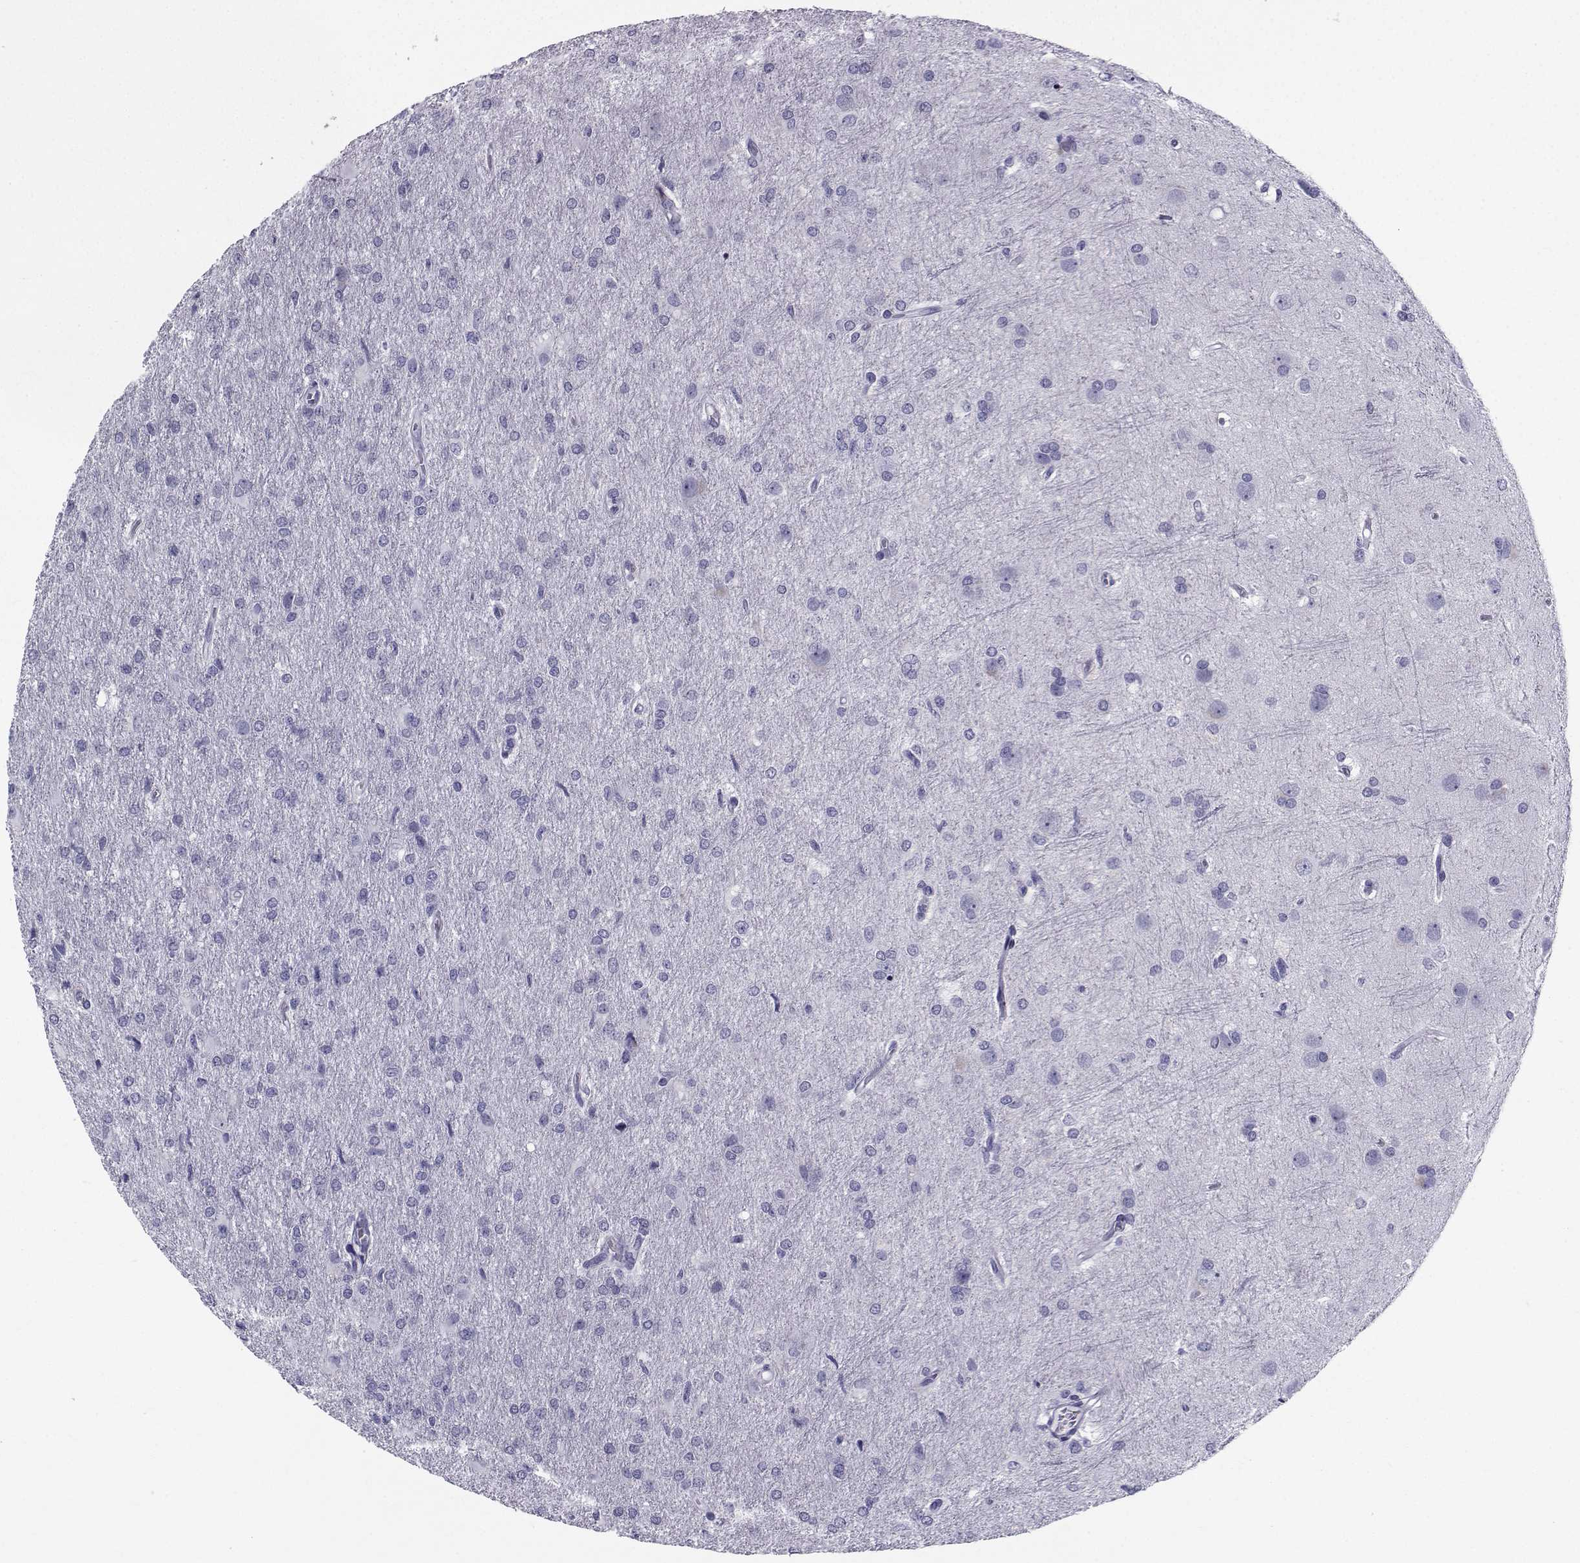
{"staining": {"intensity": "negative", "quantity": "none", "location": "none"}, "tissue": "glioma", "cell_type": "Tumor cells", "image_type": "cancer", "snomed": [{"axis": "morphology", "description": "Glioma, malignant, High grade"}, {"axis": "topography", "description": "Brain"}], "caption": "There is no significant staining in tumor cells of malignant glioma (high-grade).", "gene": "SPANXD", "patient": {"sex": "male", "age": 68}}